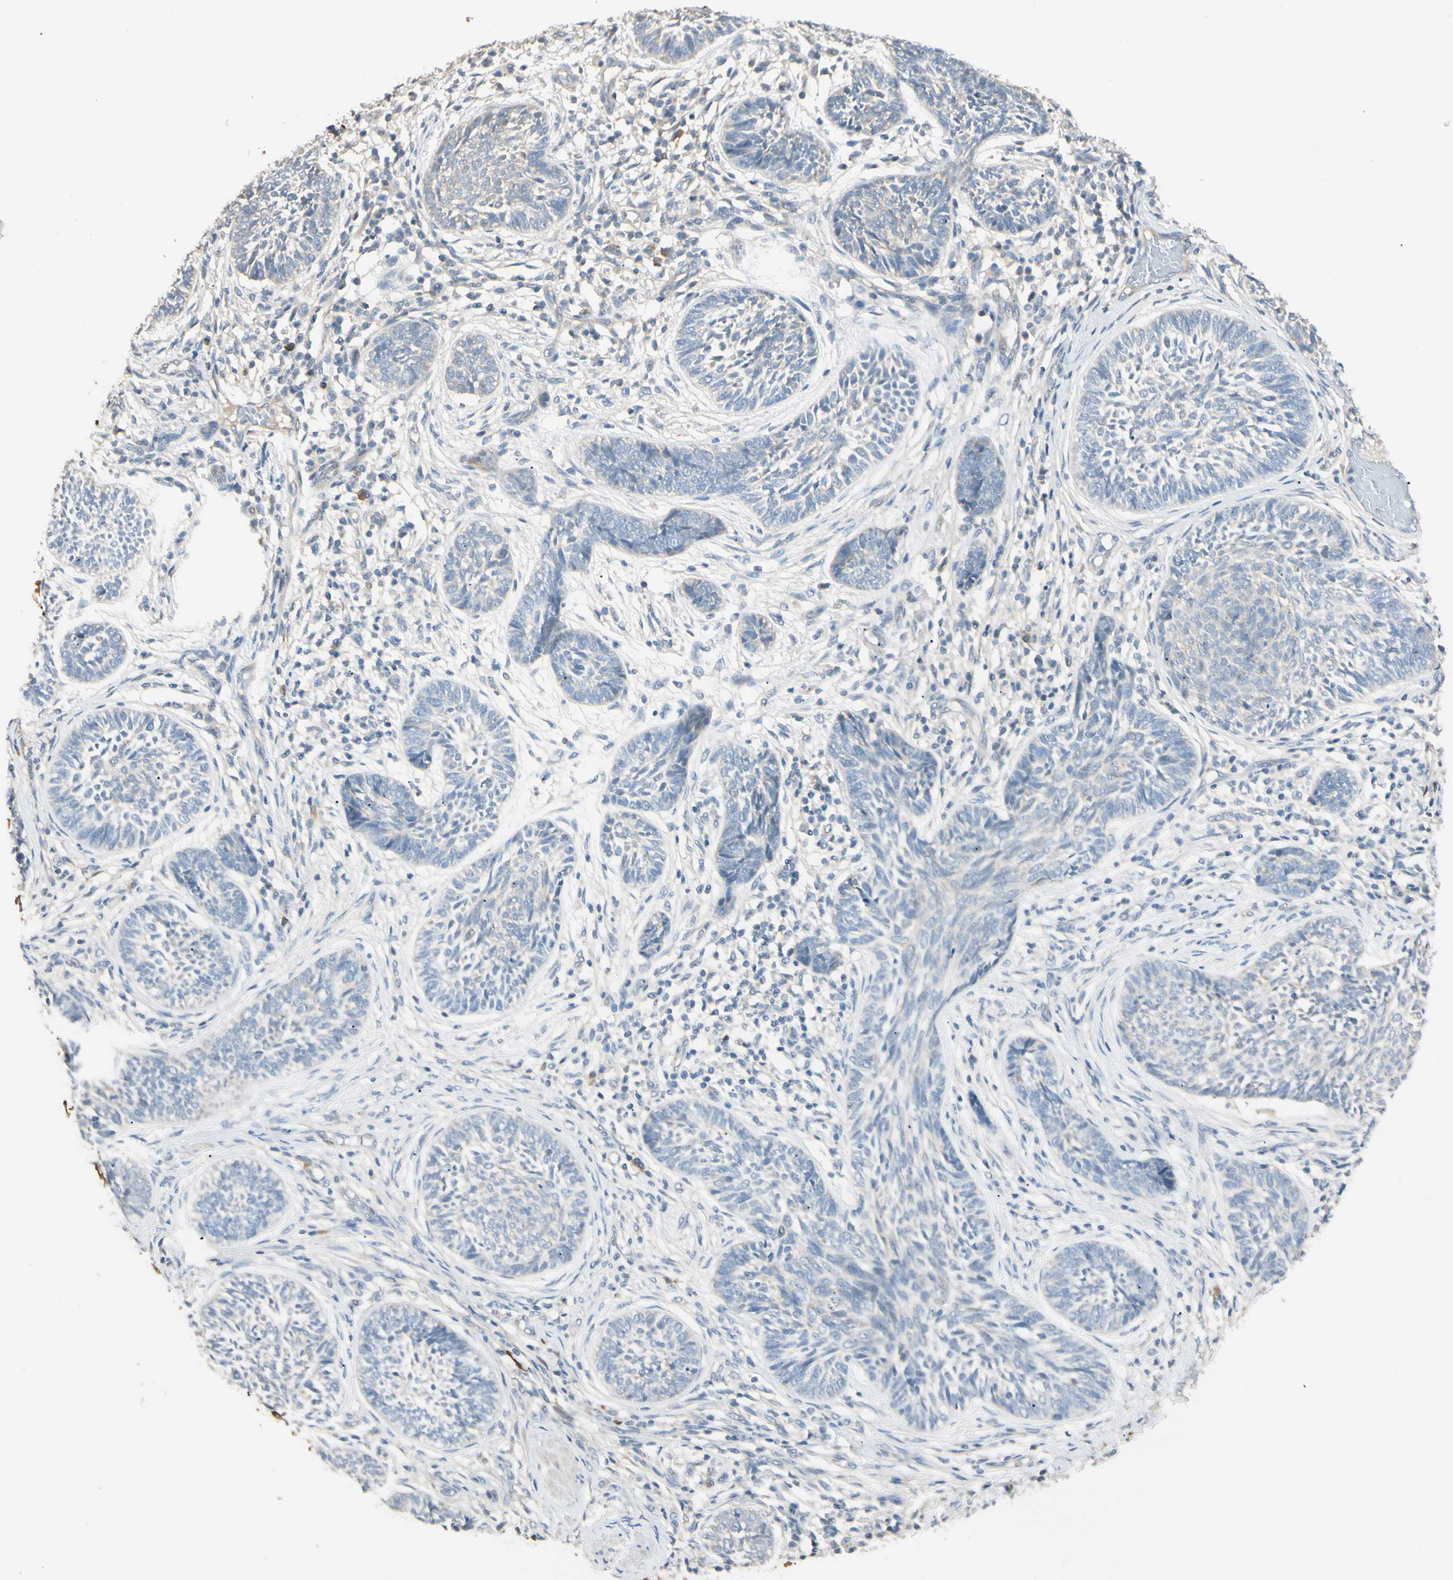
{"staining": {"intensity": "negative", "quantity": "none", "location": "none"}, "tissue": "skin cancer", "cell_type": "Tumor cells", "image_type": "cancer", "snomed": [{"axis": "morphology", "description": "Papilloma, NOS"}, {"axis": "morphology", "description": "Basal cell carcinoma"}, {"axis": "topography", "description": "Skin"}], "caption": "Tumor cells are negative for protein expression in human papilloma (skin).", "gene": "GNE", "patient": {"sex": "male", "age": 87}}